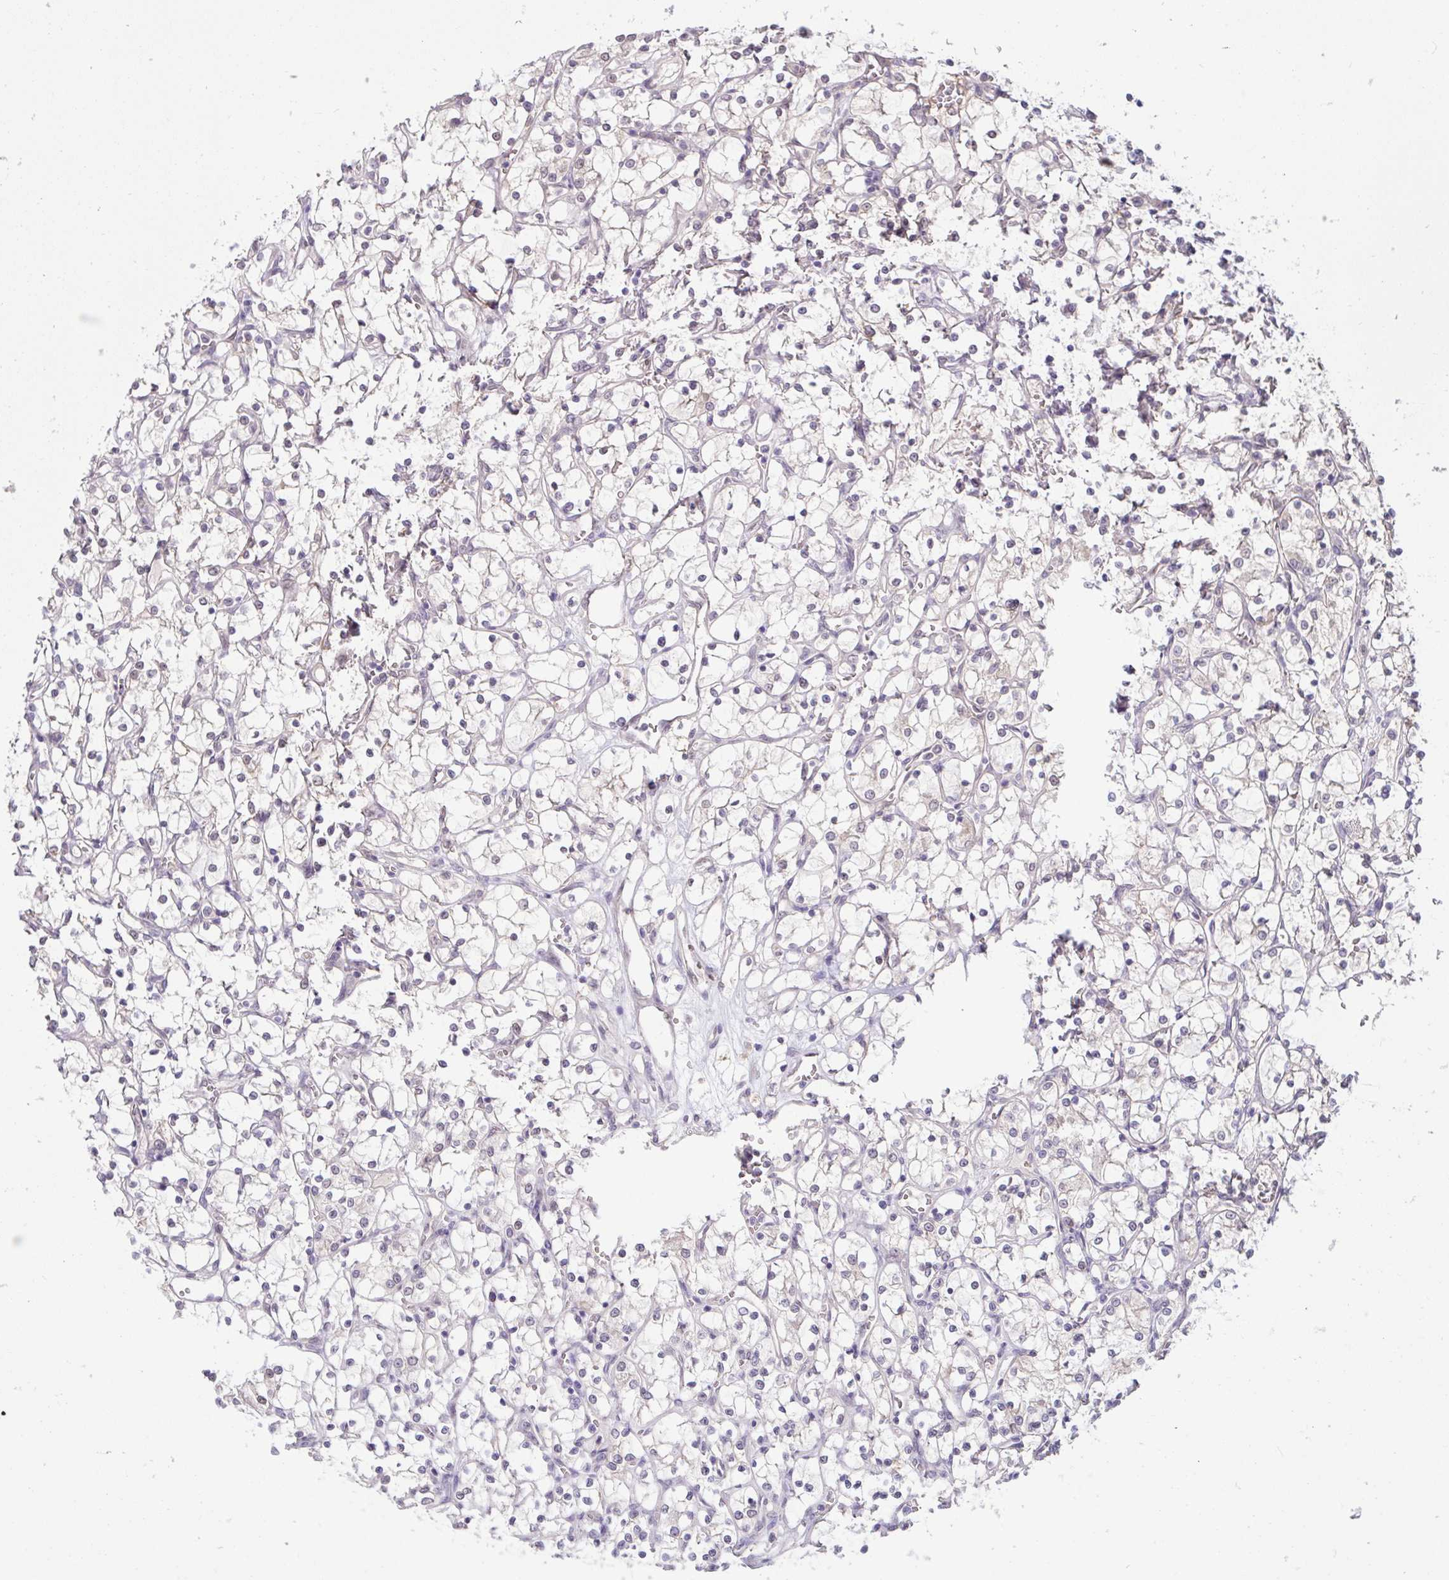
{"staining": {"intensity": "negative", "quantity": "none", "location": "none"}, "tissue": "renal cancer", "cell_type": "Tumor cells", "image_type": "cancer", "snomed": [{"axis": "morphology", "description": "Adenocarcinoma, NOS"}, {"axis": "topography", "description": "Kidney"}], "caption": "Protein analysis of adenocarcinoma (renal) exhibits no significant staining in tumor cells.", "gene": "SETD7", "patient": {"sex": "female", "age": 69}}